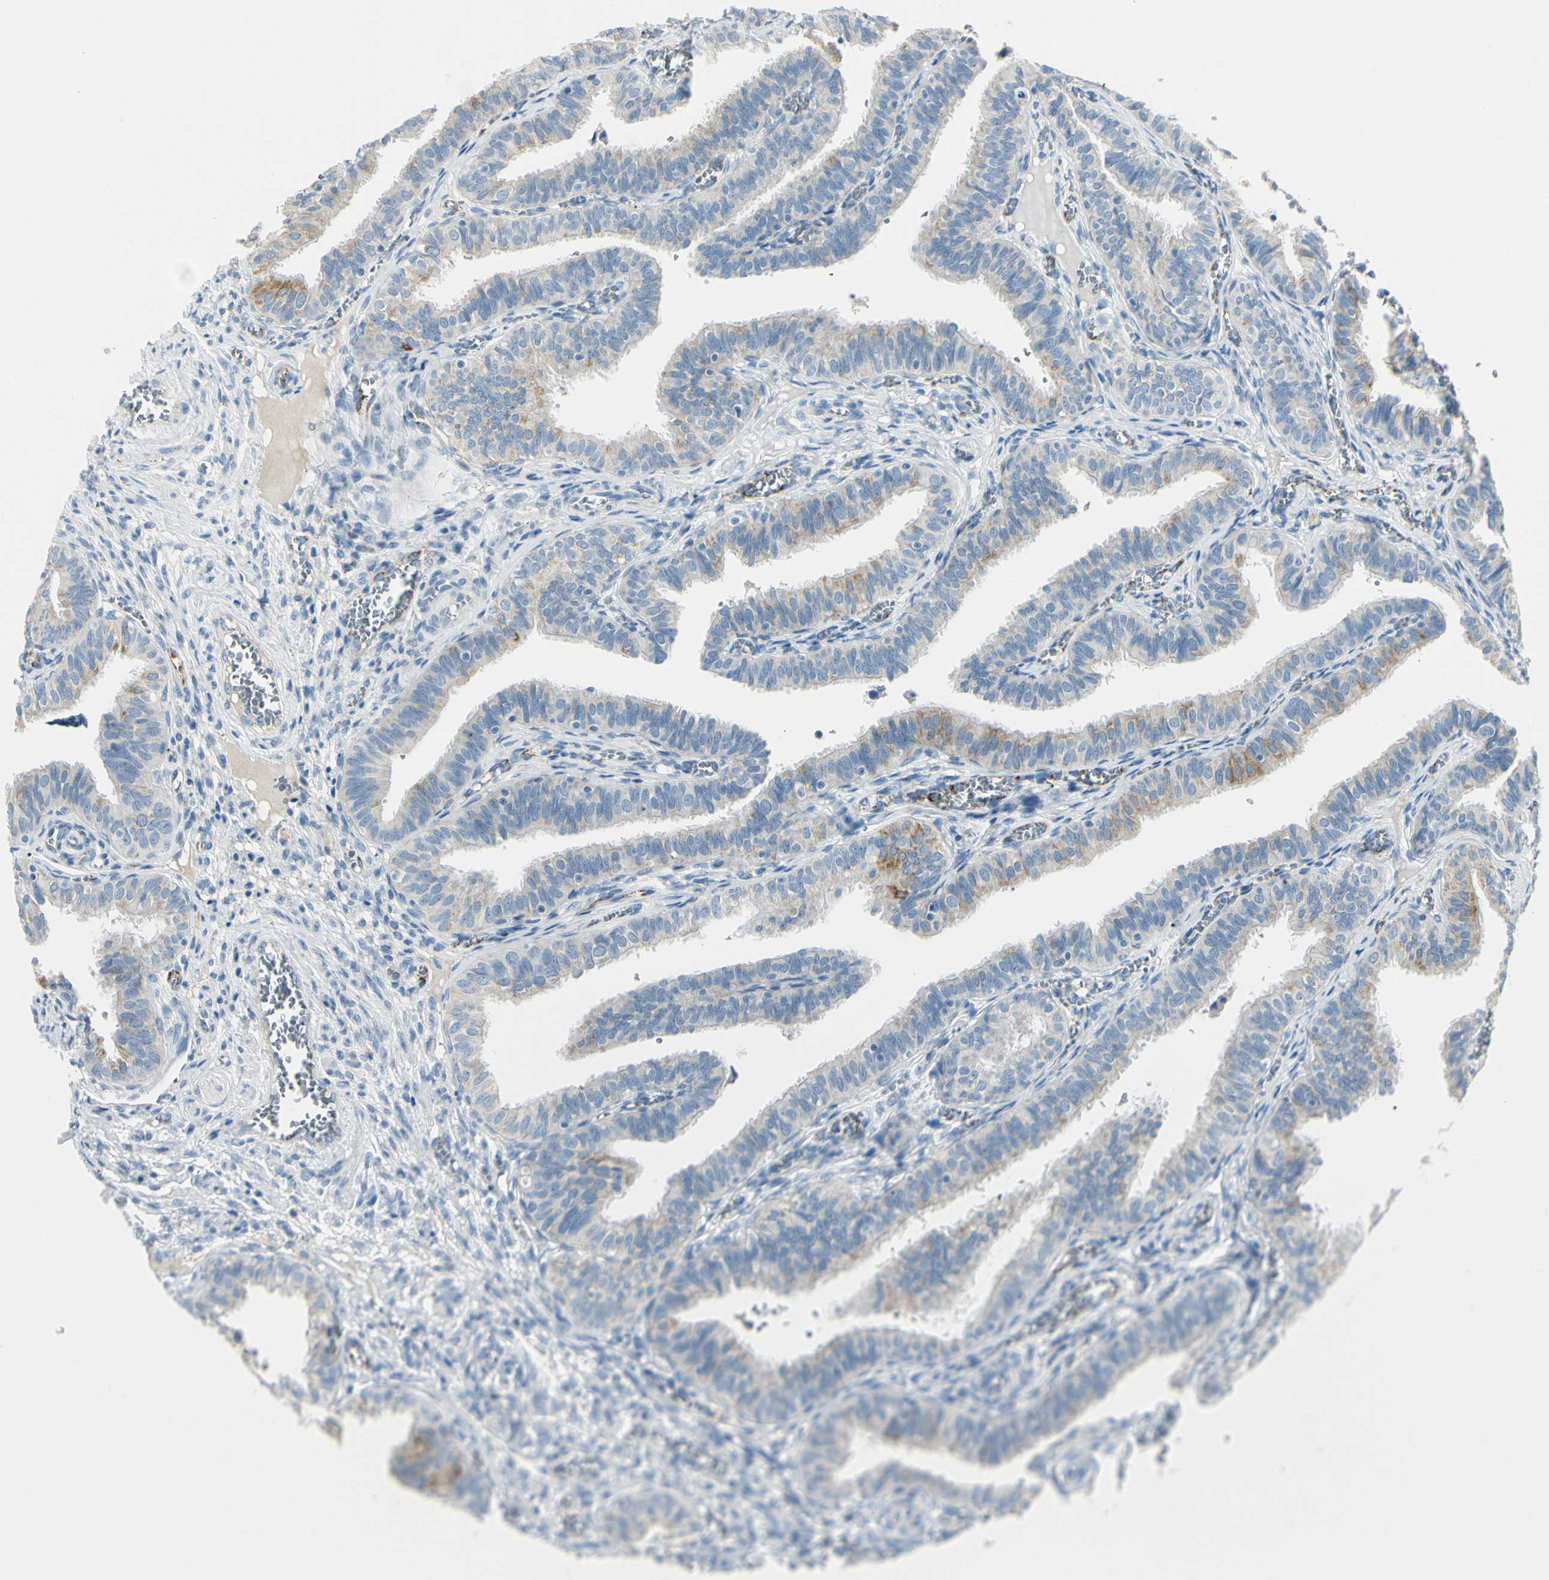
{"staining": {"intensity": "moderate", "quantity": "<25%", "location": "cytoplasmic/membranous"}, "tissue": "fallopian tube", "cell_type": "Glandular cells", "image_type": "normal", "snomed": [{"axis": "morphology", "description": "Normal tissue, NOS"}, {"axis": "topography", "description": "Fallopian tube"}], "caption": "Approximately <25% of glandular cells in normal human fallopian tube reveal moderate cytoplasmic/membranous protein positivity as visualized by brown immunohistochemical staining.", "gene": "SLC6A15", "patient": {"sex": "female", "age": 46}}